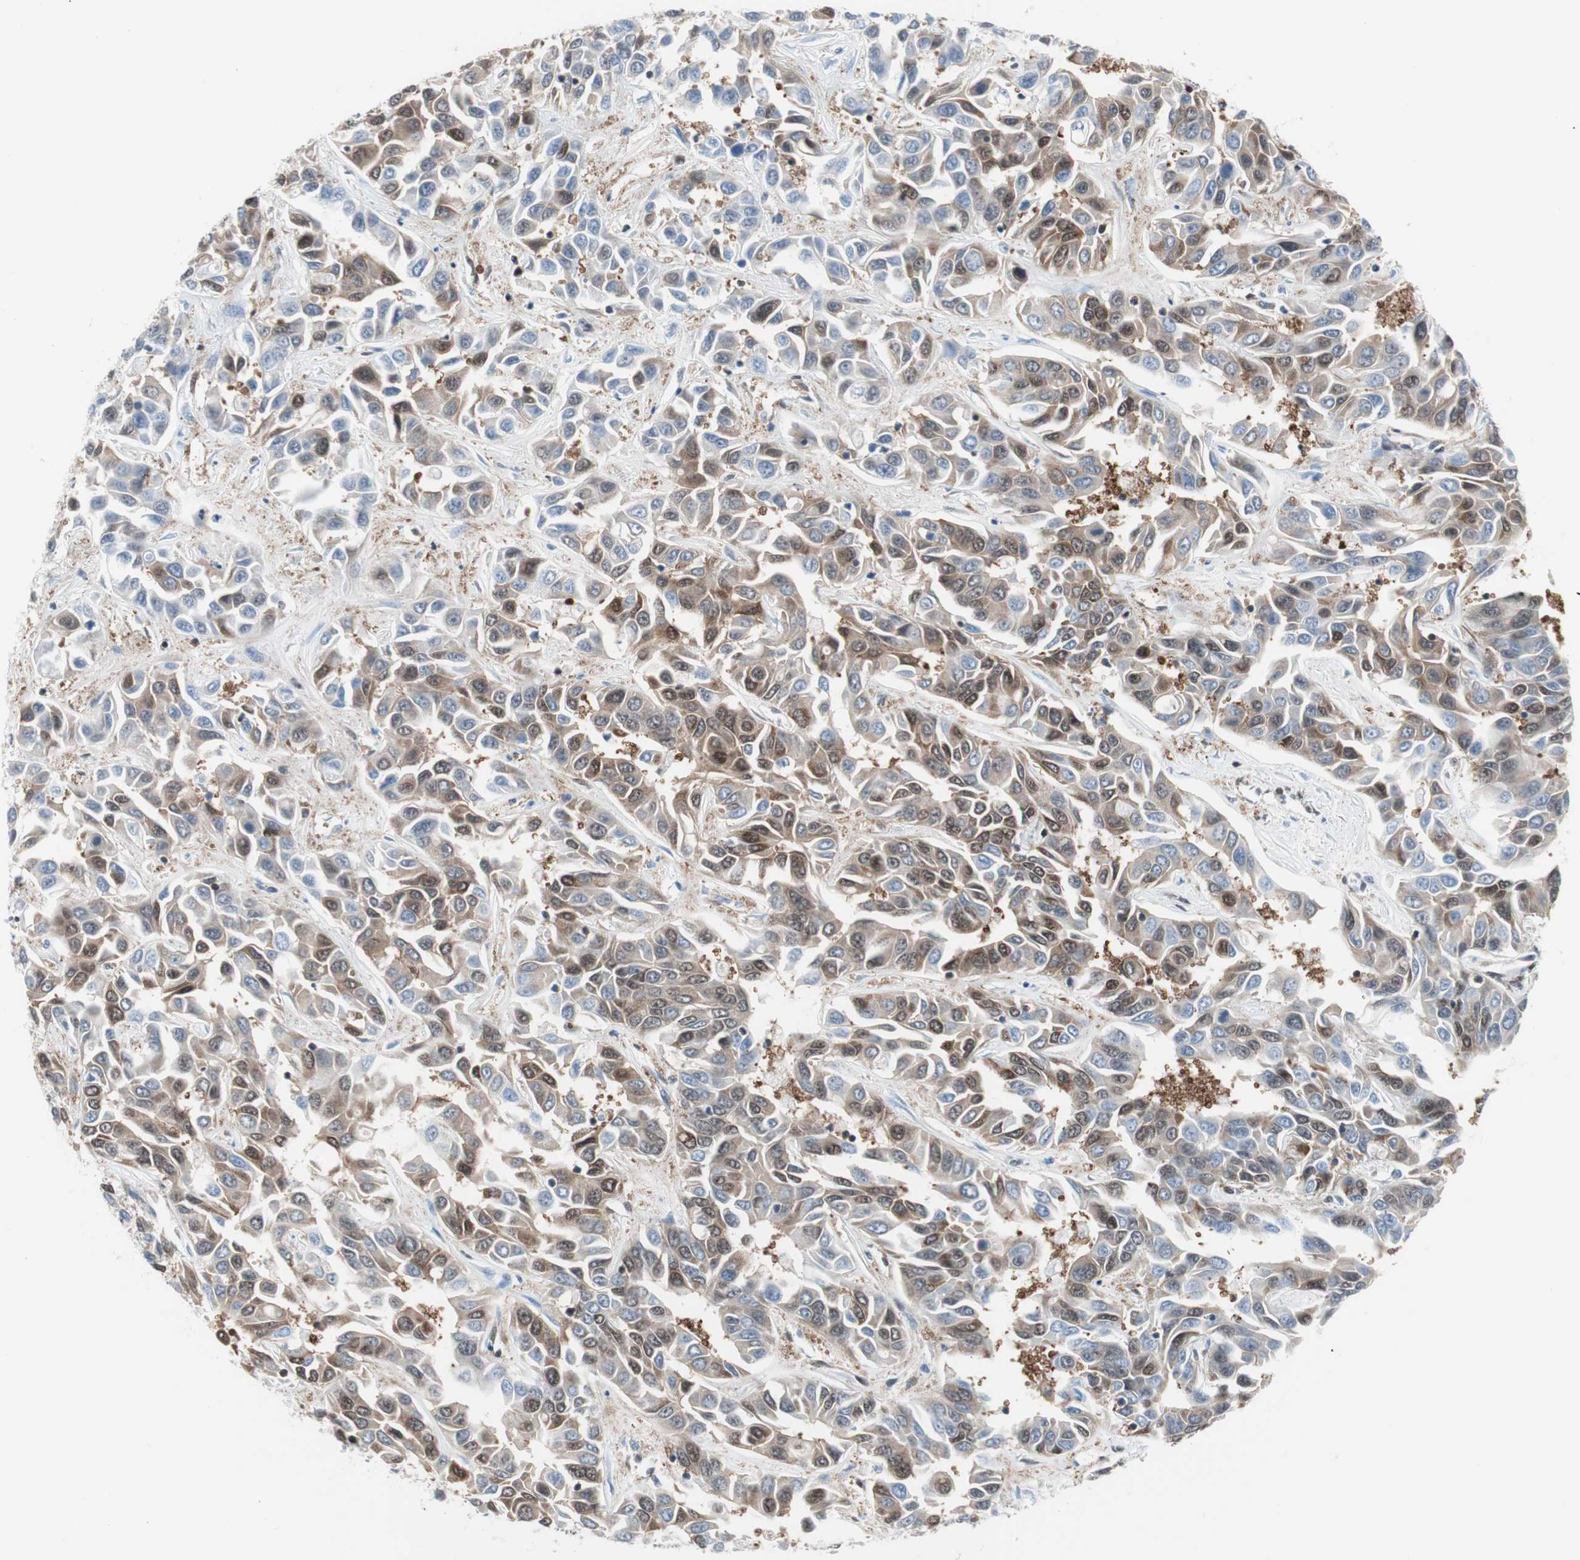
{"staining": {"intensity": "moderate", "quantity": "25%-75%", "location": "cytoplasmic/membranous"}, "tissue": "liver cancer", "cell_type": "Tumor cells", "image_type": "cancer", "snomed": [{"axis": "morphology", "description": "Cholangiocarcinoma"}, {"axis": "topography", "description": "Liver"}], "caption": "Liver cancer (cholangiocarcinoma) tissue demonstrates moderate cytoplasmic/membranous staining in about 25%-75% of tumor cells, visualized by immunohistochemistry.", "gene": "ZNF512B", "patient": {"sex": "female", "age": 52}}